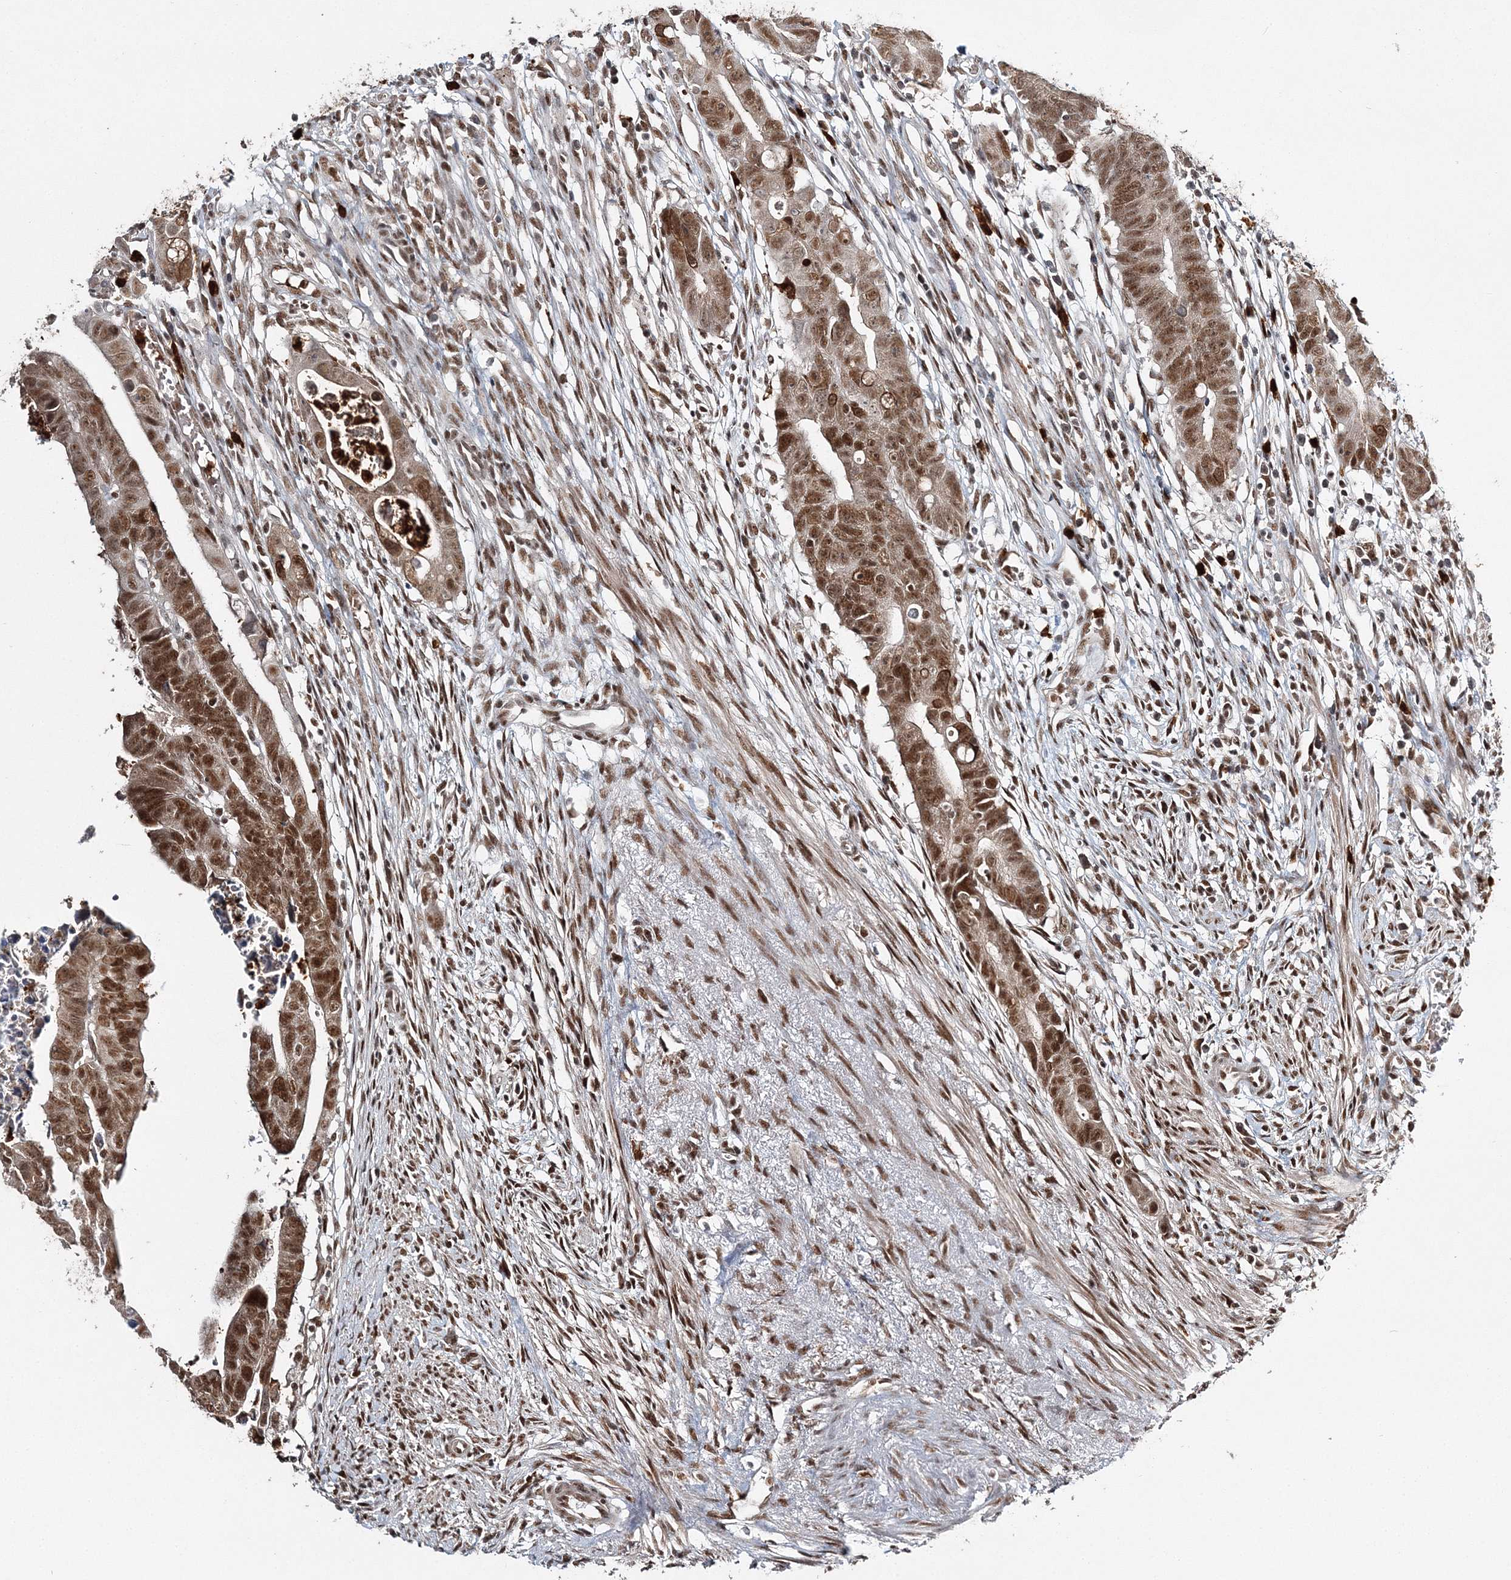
{"staining": {"intensity": "moderate", "quantity": ">75%", "location": "cytoplasmic/membranous,nuclear"}, "tissue": "colorectal cancer", "cell_type": "Tumor cells", "image_type": "cancer", "snomed": [{"axis": "morphology", "description": "Adenocarcinoma, NOS"}, {"axis": "topography", "description": "Rectum"}], "caption": "A high-resolution image shows immunohistochemistry staining of colorectal cancer (adenocarcinoma), which reveals moderate cytoplasmic/membranous and nuclear staining in about >75% of tumor cells.", "gene": "QRICH1", "patient": {"sex": "female", "age": 65}}